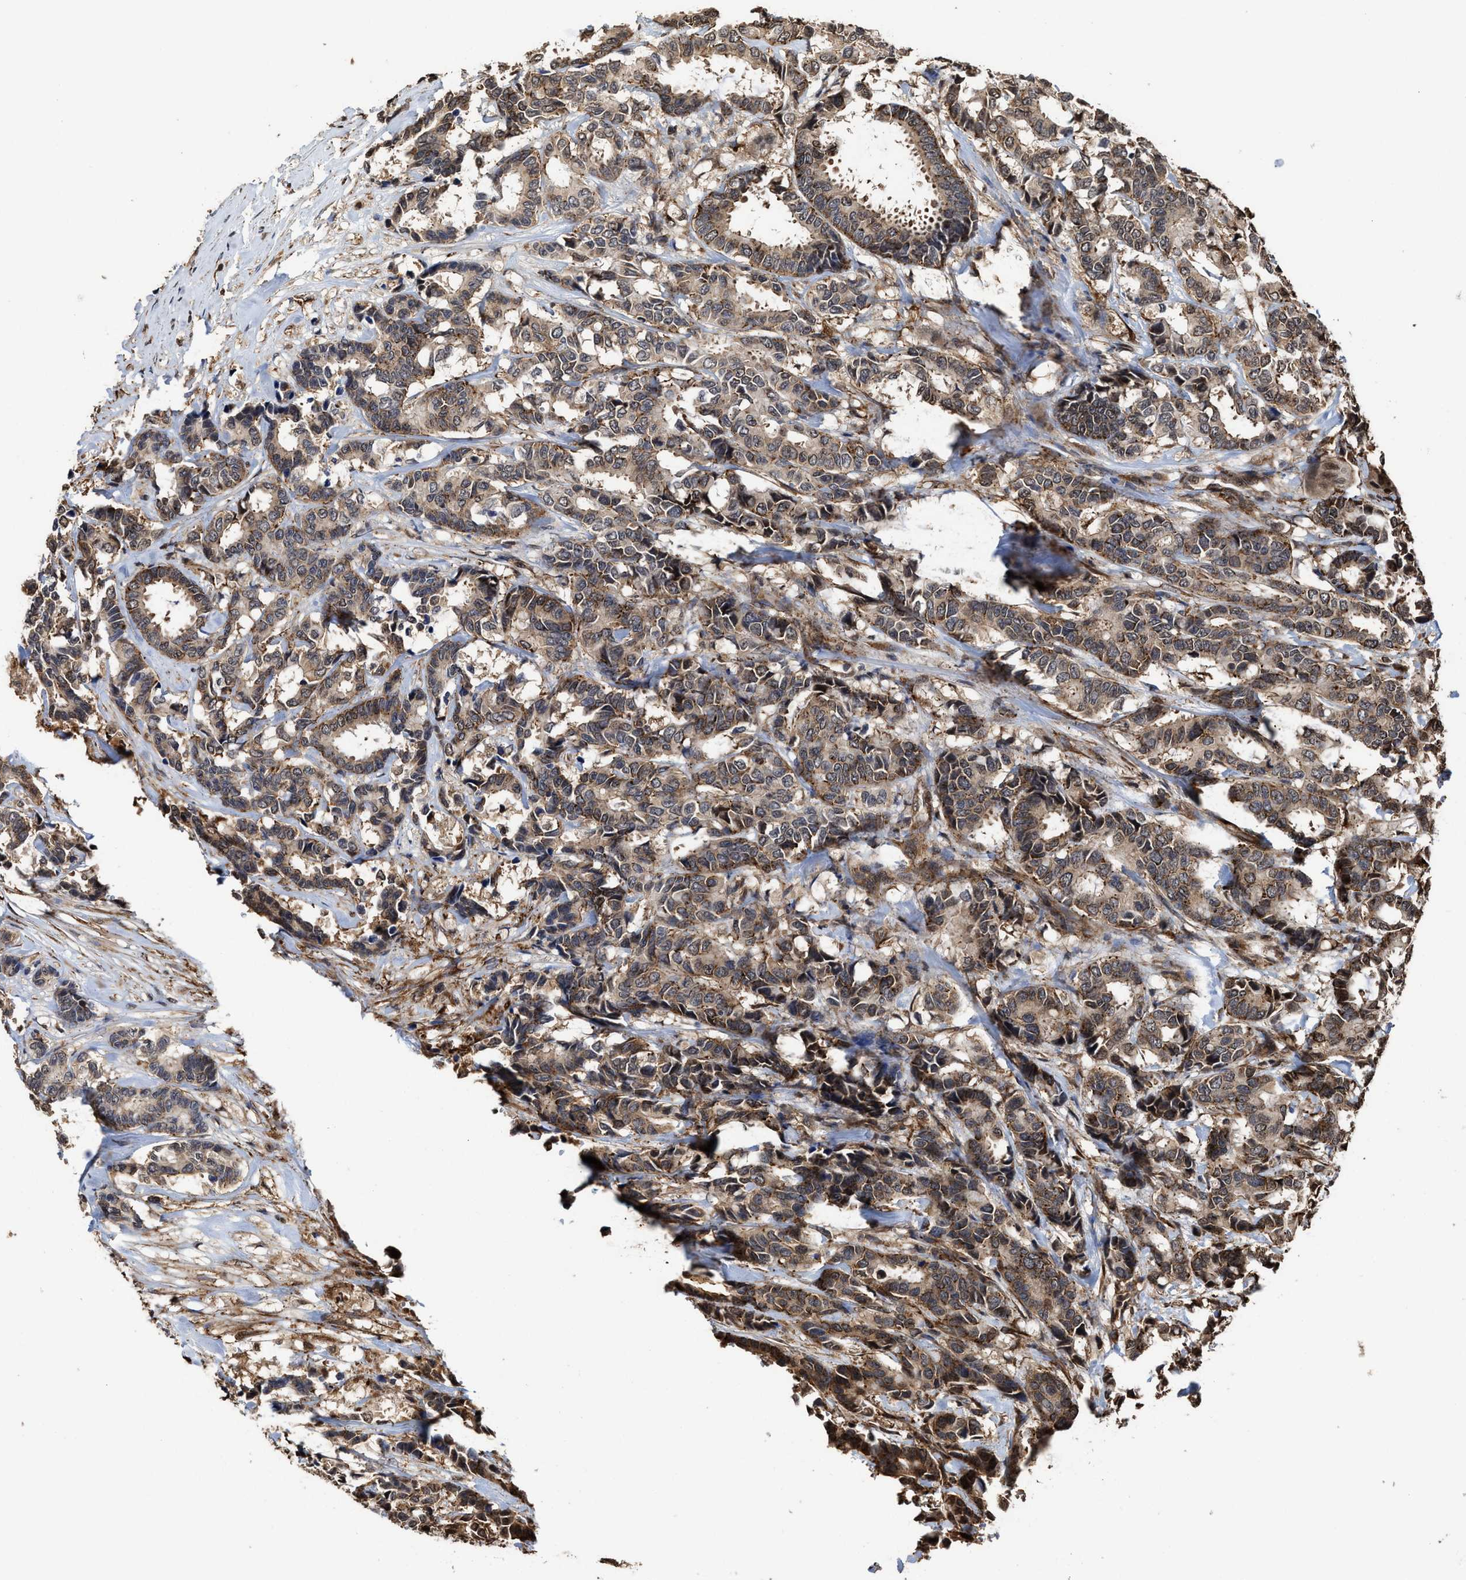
{"staining": {"intensity": "moderate", "quantity": ">75%", "location": "cytoplasmic/membranous"}, "tissue": "breast cancer", "cell_type": "Tumor cells", "image_type": "cancer", "snomed": [{"axis": "morphology", "description": "Duct carcinoma"}, {"axis": "topography", "description": "Breast"}], "caption": "Breast cancer (invasive ductal carcinoma) stained for a protein (brown) reveals moderate cytoplasmic/membranous positive staining in about >75% of tumor cells.", "gene": "SEPTIN2", "patient": {"sex": "female", "age": 87}}